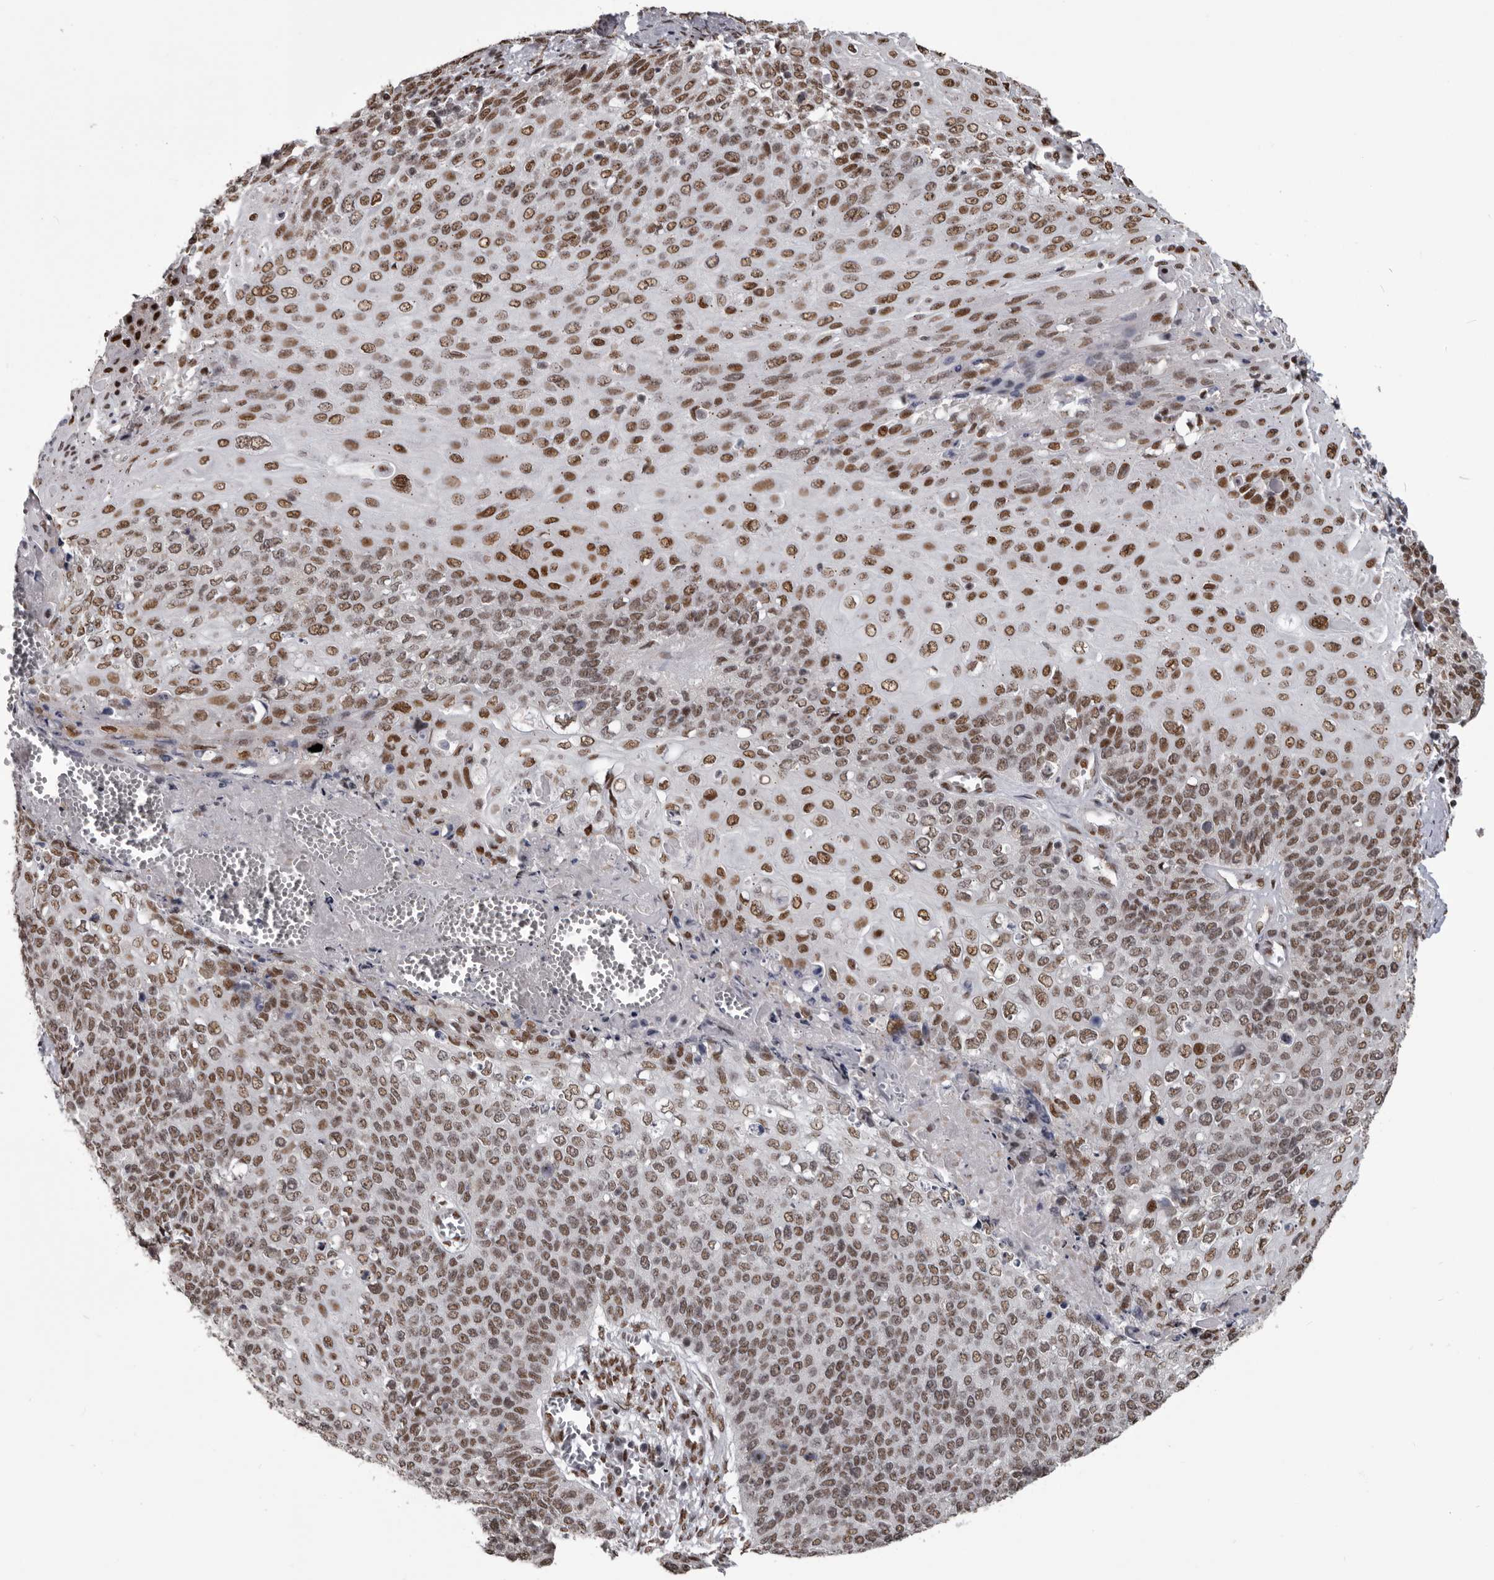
{"staining": {"intensity": "moderate", "quantity": ">75%", "location": "nuclear"}, "tissue": "cervical cancer", "cell_type": "Tumor cells", "image_type": "cancer", "snomed": [{"axis": "morphology", "description": "Squamous cell carcinoma, NOS"}, {"axis": "topography", "description": "Cervix"}], "caption": "A brown stain shows moderate nuclear positivity of a protein in cervical squamous cell carcinoma tumor cells.", "gene": "NUMA1", "patient": {"sex": "female", "age": 39}}